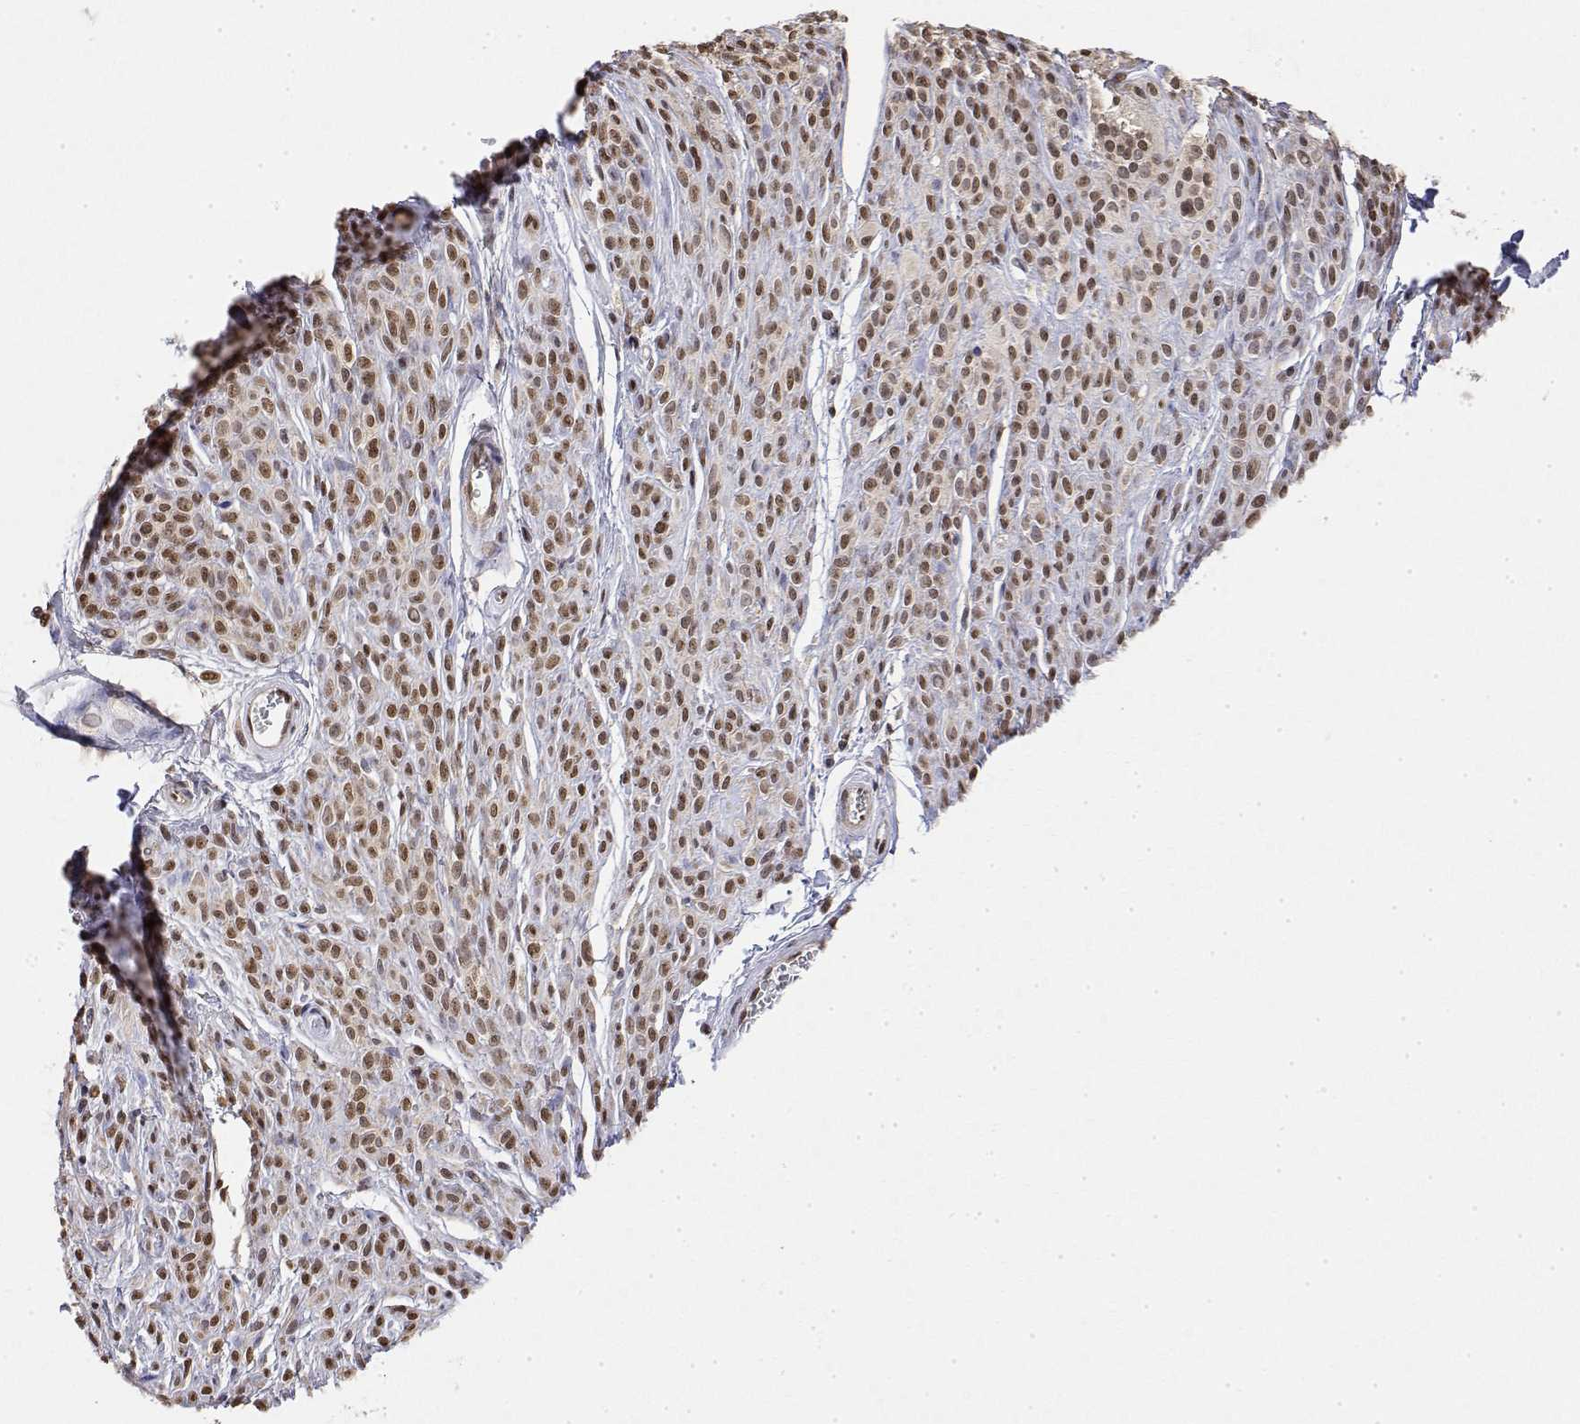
{"staining": {"intensity": "moderate", "quantity": ">75%", "location": "nuclear"}, "tissue": "melanoma", "cell_type": "Tumor cells", "image_type": "cancer", "snomed": [{"axis": "morphology", "description": "Malignant melanoma, NOS"}, {"axis": "topography", "description": "Skin"}], "caption": "Tumor cells demonstrate medium levels of moderate nuclear staining in about >75% of cells in malignant melanoma.", "gene": "TPI1", "patient": {"sex": "male", "age": 40}}